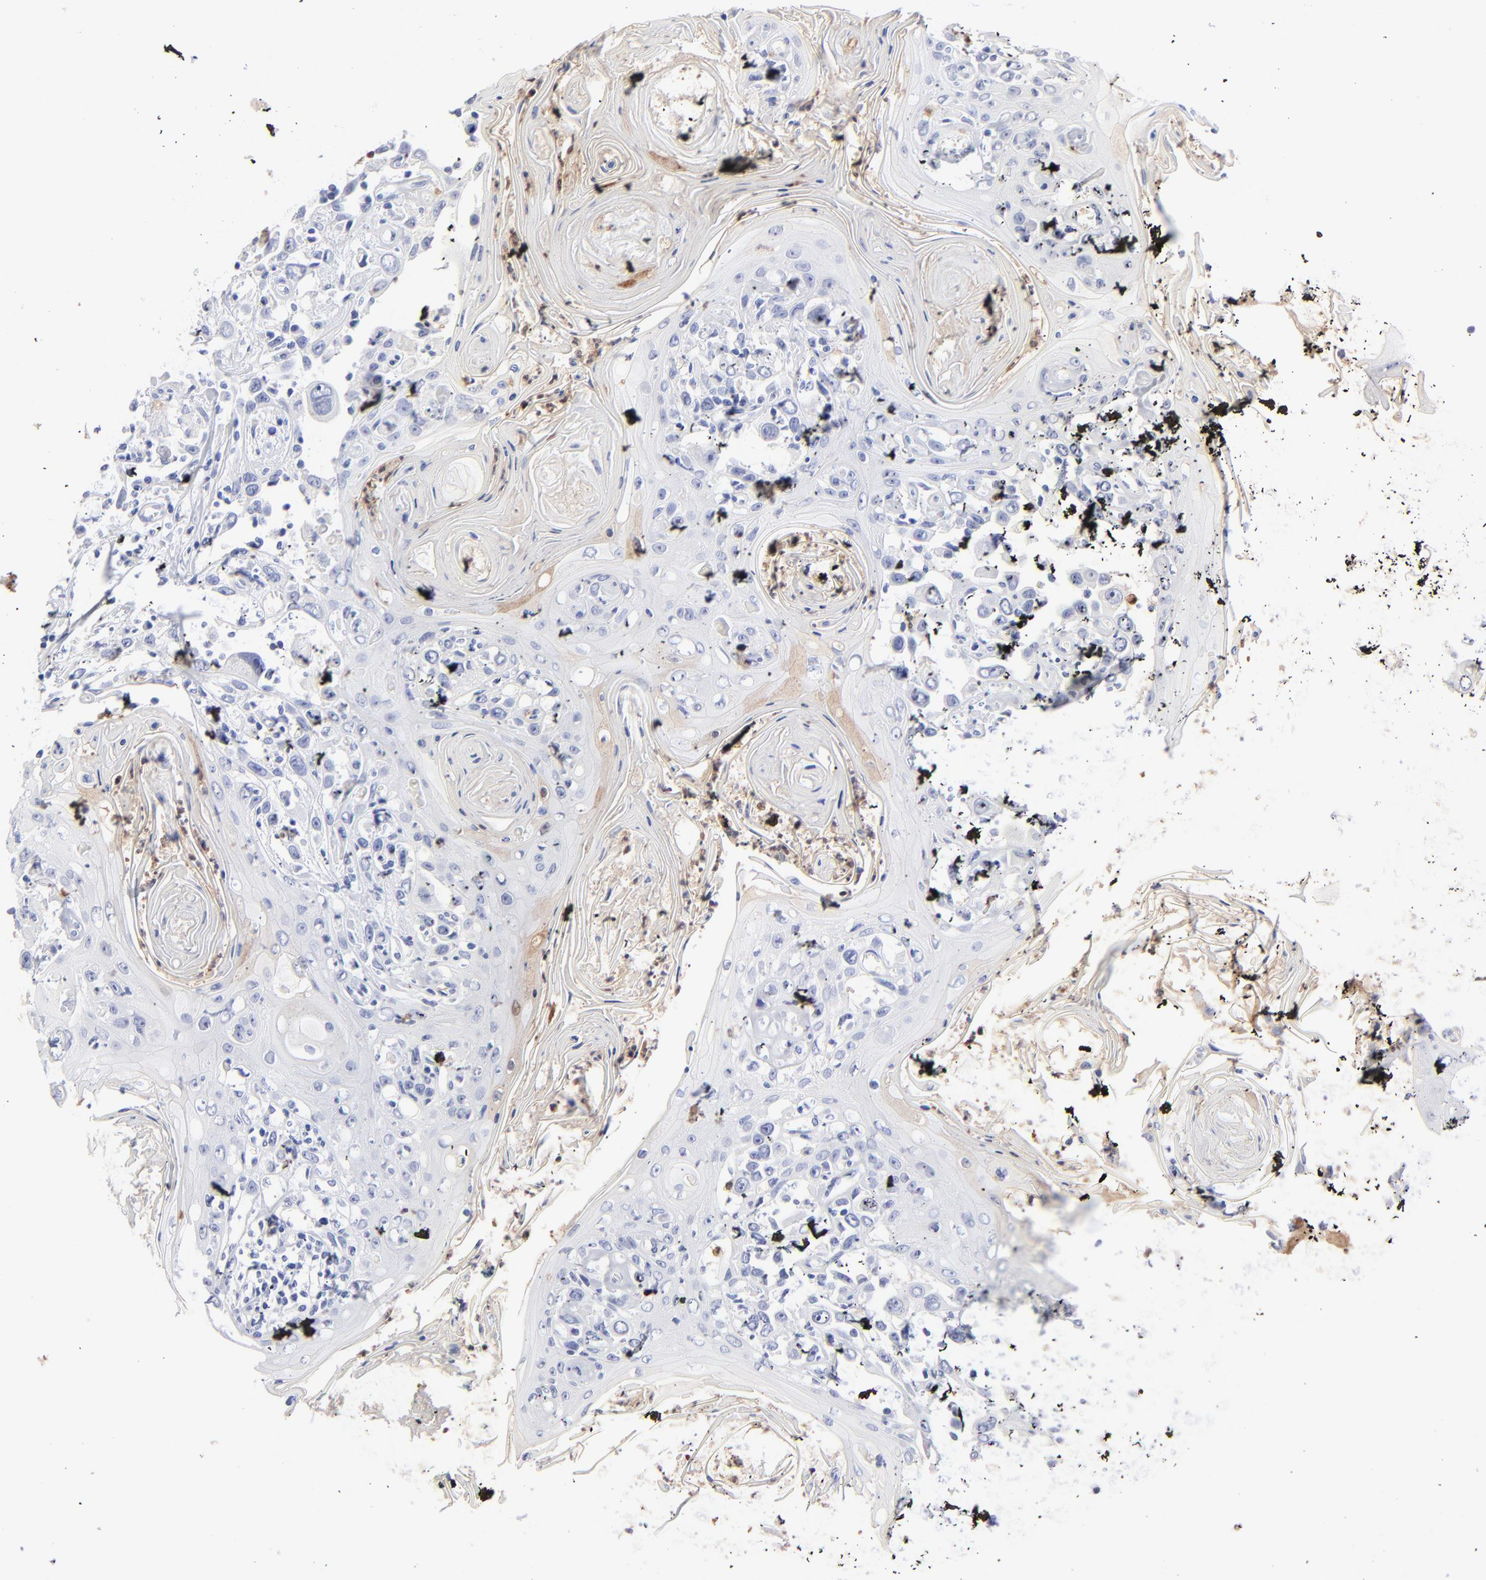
{"staining": {"intensity": "negative", "quantity": "none", "location": "none"}, "tissue": "head and neck cancer", "cell_type": "Tumor cells", "image_type": "cancer", "snomed": [{"axis": "morphology", "description": "Squamous cell carcinoma, NOS"}, {"axis": "topography", "description": "Oral tissue"}, {"axis": "topography", "description": "Head-Neck"}], "caption": "High magnification brightfield microscopy of squamous cell carcinoma (head and neck) stained with DAB (brown) and counterstained with hematoxylin (blue): tumor cells show no significant staining. The staining was performed using DAB (3,3'-diaminobenzidine) to visualize the protein expression in brown, while the nuclei were stained in blue with hematoxylin (Magnification: 20x).", "gene": "ARG1", "patient": {"sex": "female", "age": 76}}